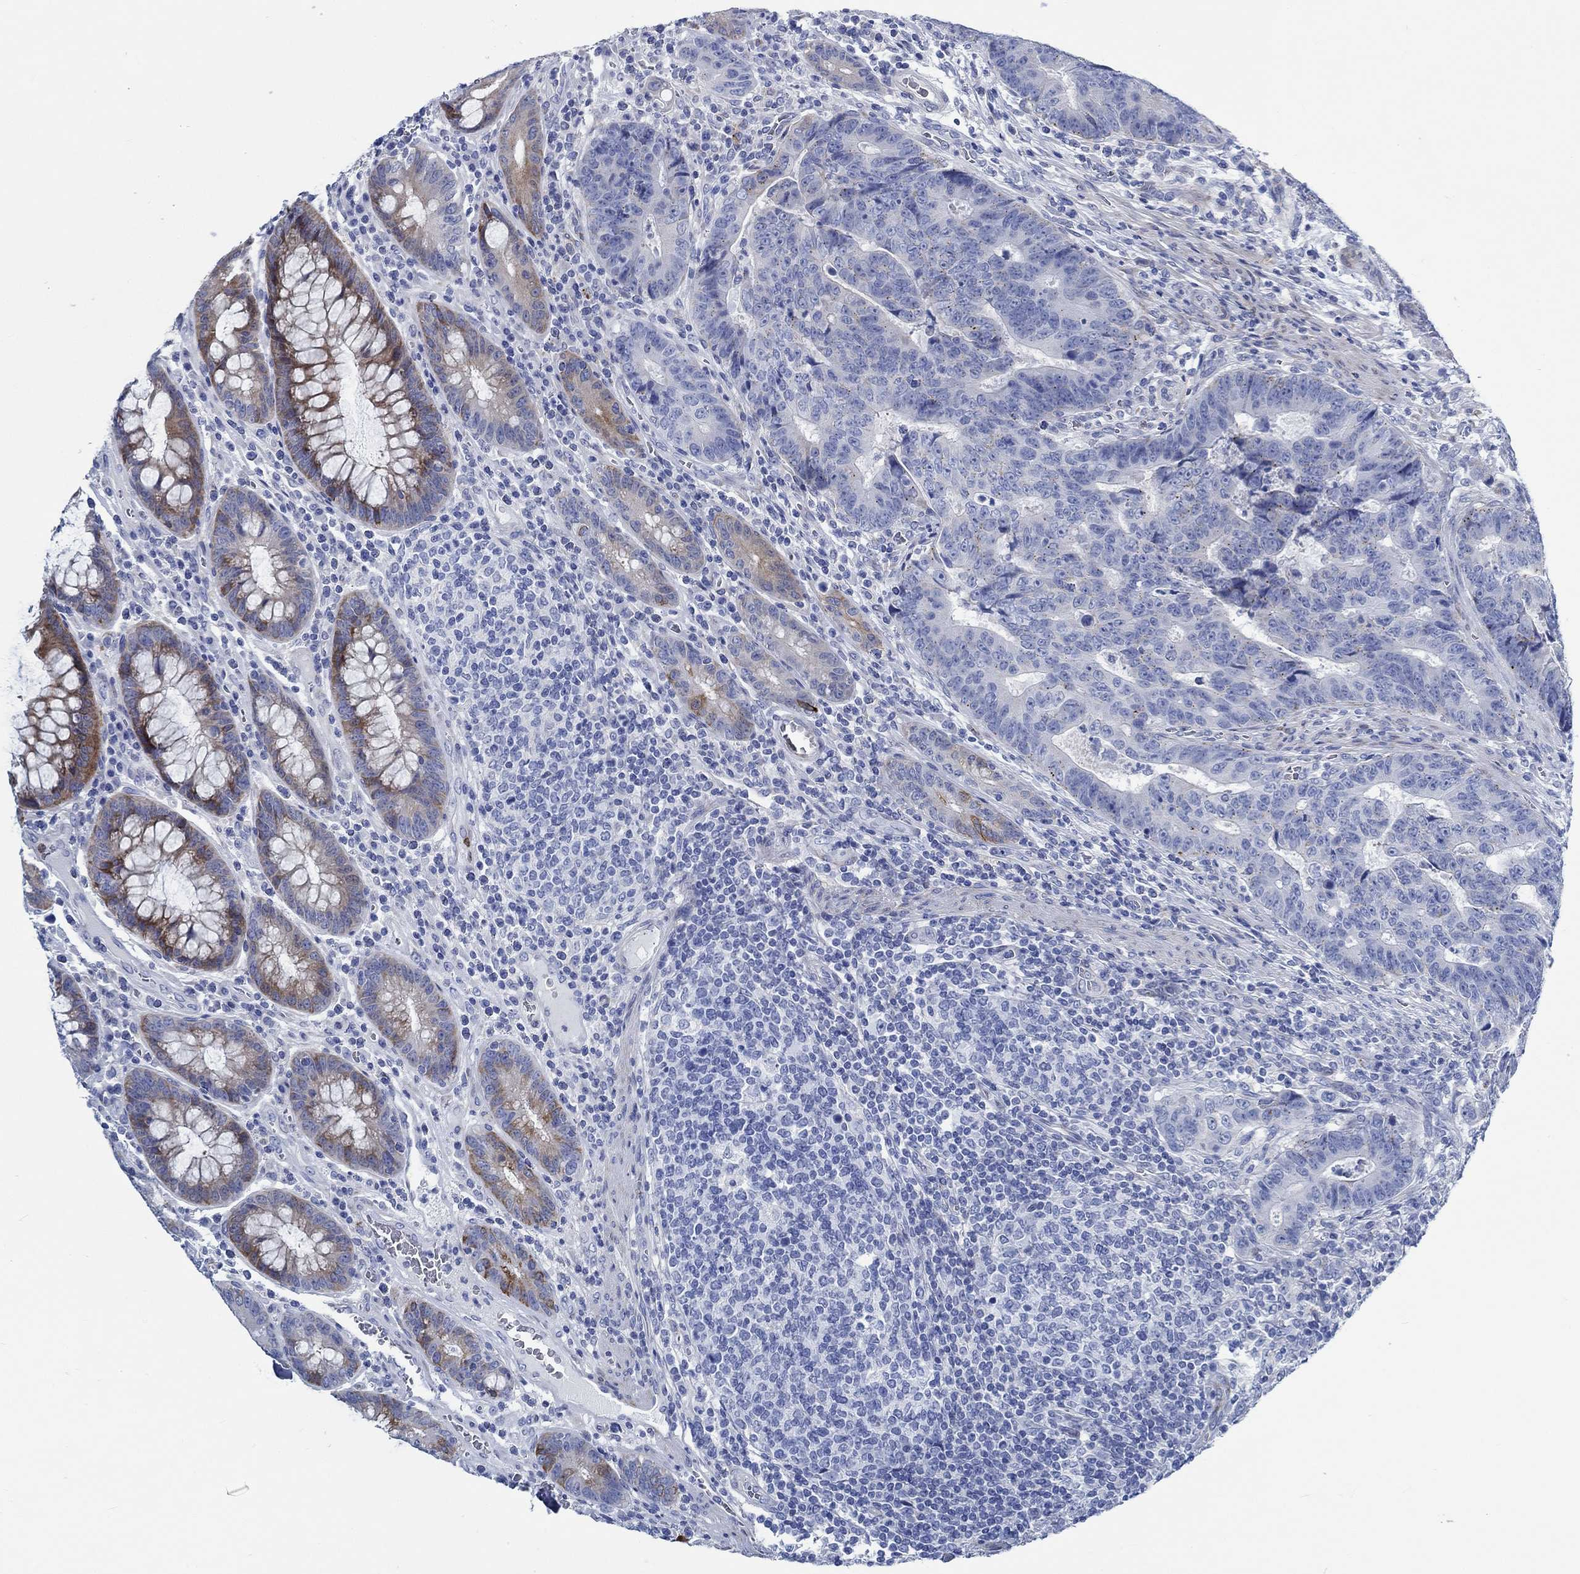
{"staining": {"intensity": "negative", "quantity": "none", "location": "none"}, "tissue": "colorectal cancer", "cell_type": "Tumor cells", "image_type": "cancer", "snomed": [{"axis": "morphology", "description": "Adenocarcinoma, NOS"}, {"axis": "topography", "description": "Colon"}], "caption": "Adenocarcinoma (colorectal) stained for a protein using immunohistochemistry displays no positivity tumor cells.", "gene": "SVEP1", "patient": {"sex": "female", "age": 48}}